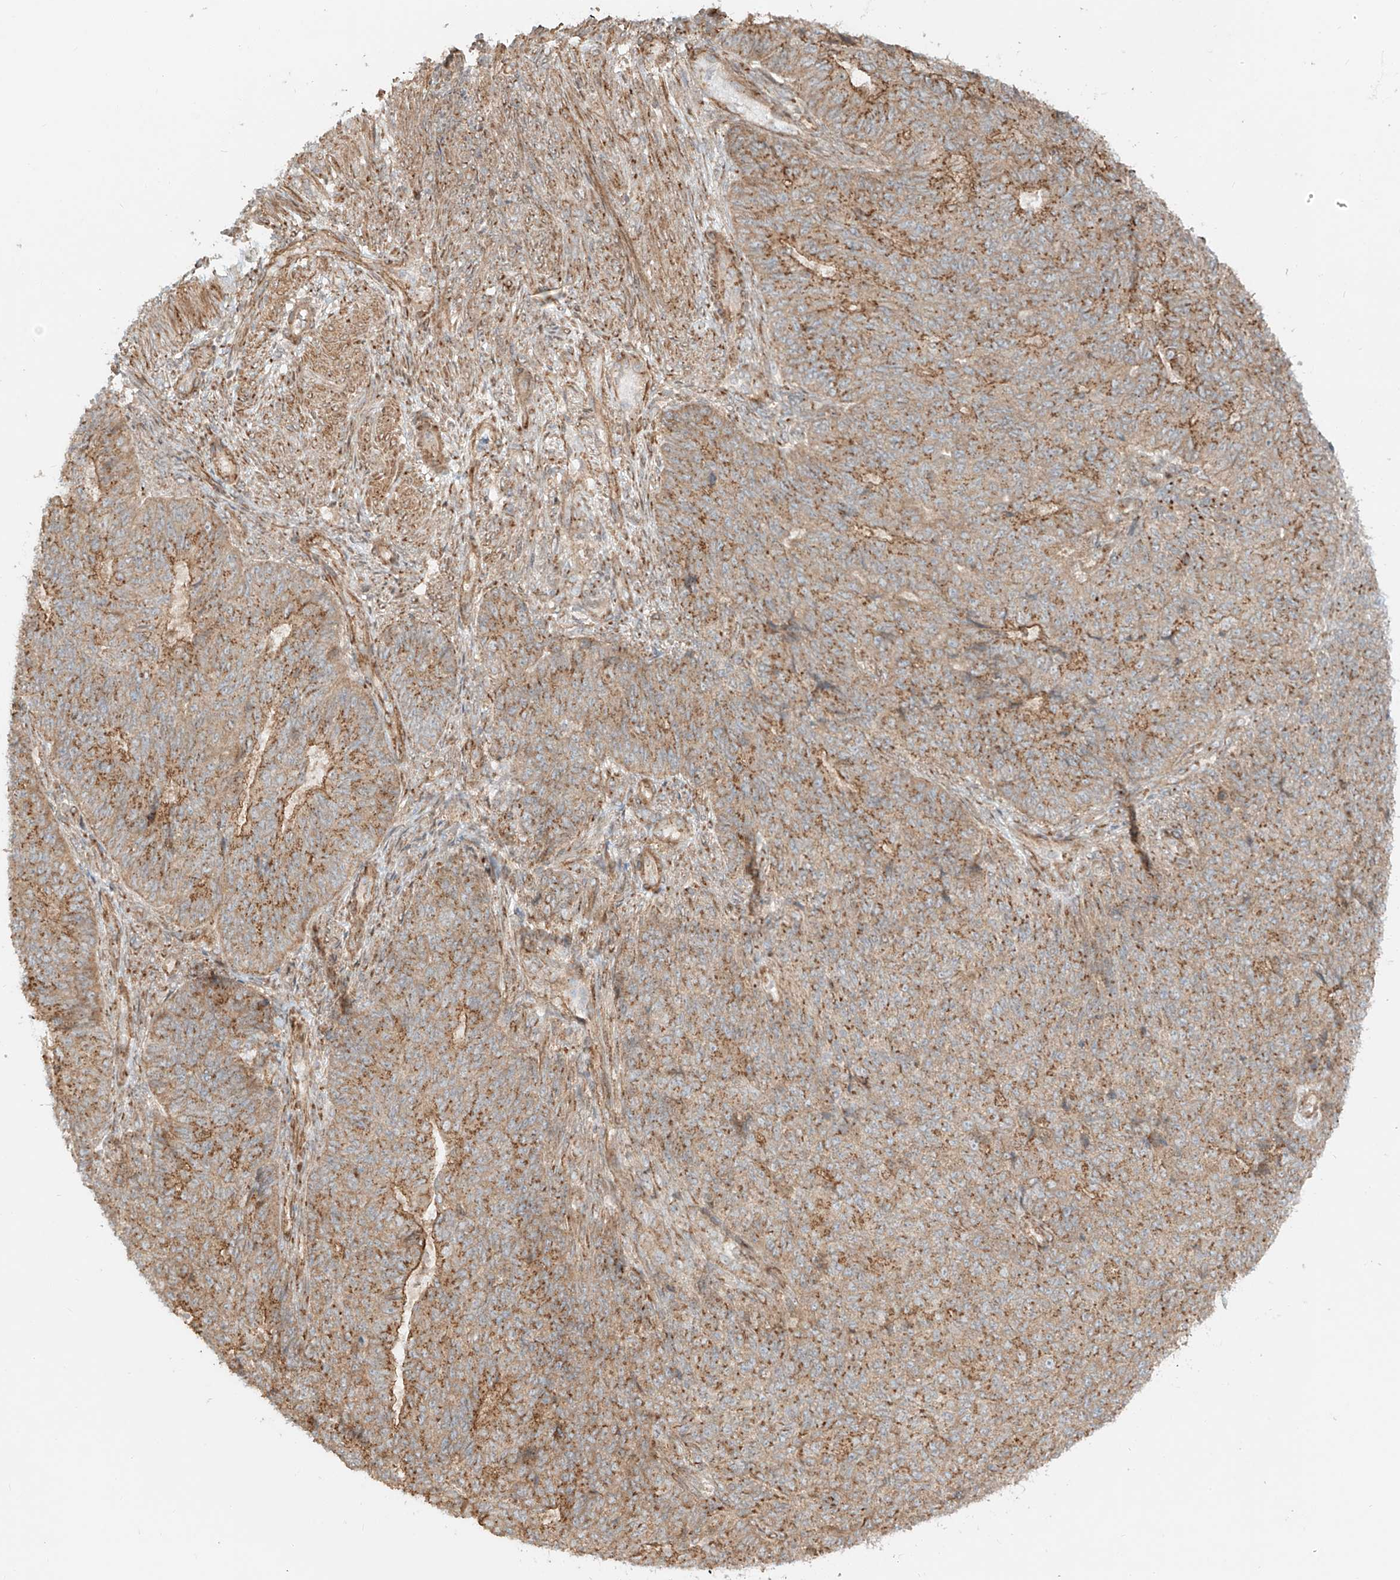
{"staining": {"intensity": "moderate", "quantity": ">75%", "location": "cytoplasmic/membranous"}, "tissue": "endometrial cancer", "cell_type": "Tumor cells", "image_type": "cancer", "snomed": [{"axis": "morphology", "description": "Adenocarcinoma, NOS"}, {"axis": "topography", "description": "Endometrium"}], "caption": "Immunohistochemical staining of adenocarcinoma (endometrial) reveals moderate cytoplasmic/membranous protein staining in about >75% of tumor cells.", "gene": "ZNF287", "patient": {"sex": "female", "age": 32}}